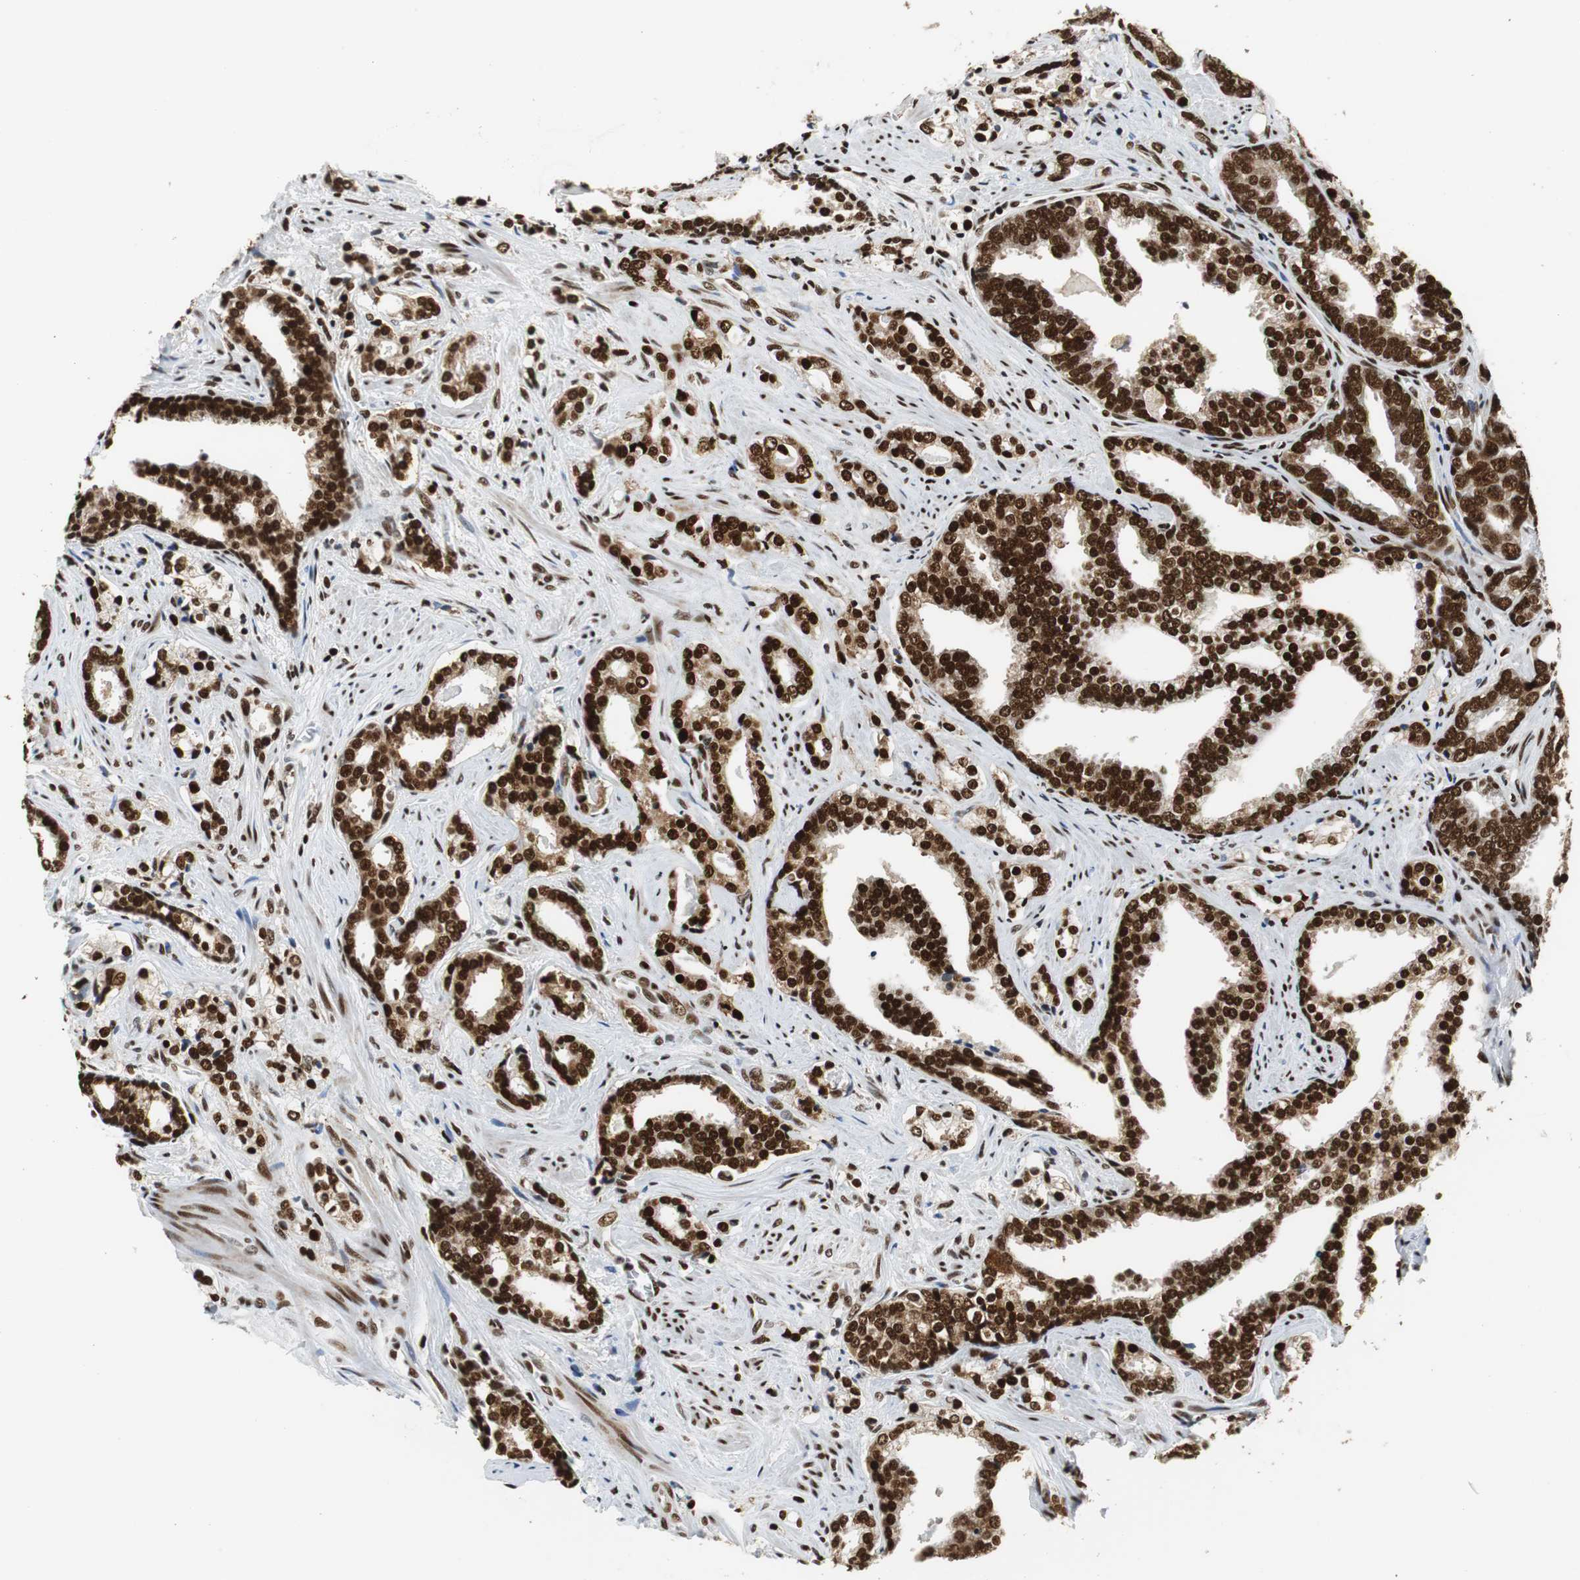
{"staining": {"intensity": "strong", "quantity": ">75%", "location": "nuclear"}, "tissue": "prostate cancer", "cell_type": "Tumor cells", "image_type": "cancer", "snomed": [{"axis": "morphology", "description": "Adenocarcinoma, High grade"}, {"axis": "topography", "description": "Prostate"}], "caption": "Protein expression analysis of prostate cancer exhibits strong nuclear positivity in about >75% of tumor cells.", "gene": "HDAC1", "patient": {"sex": "male", "age": 67}}